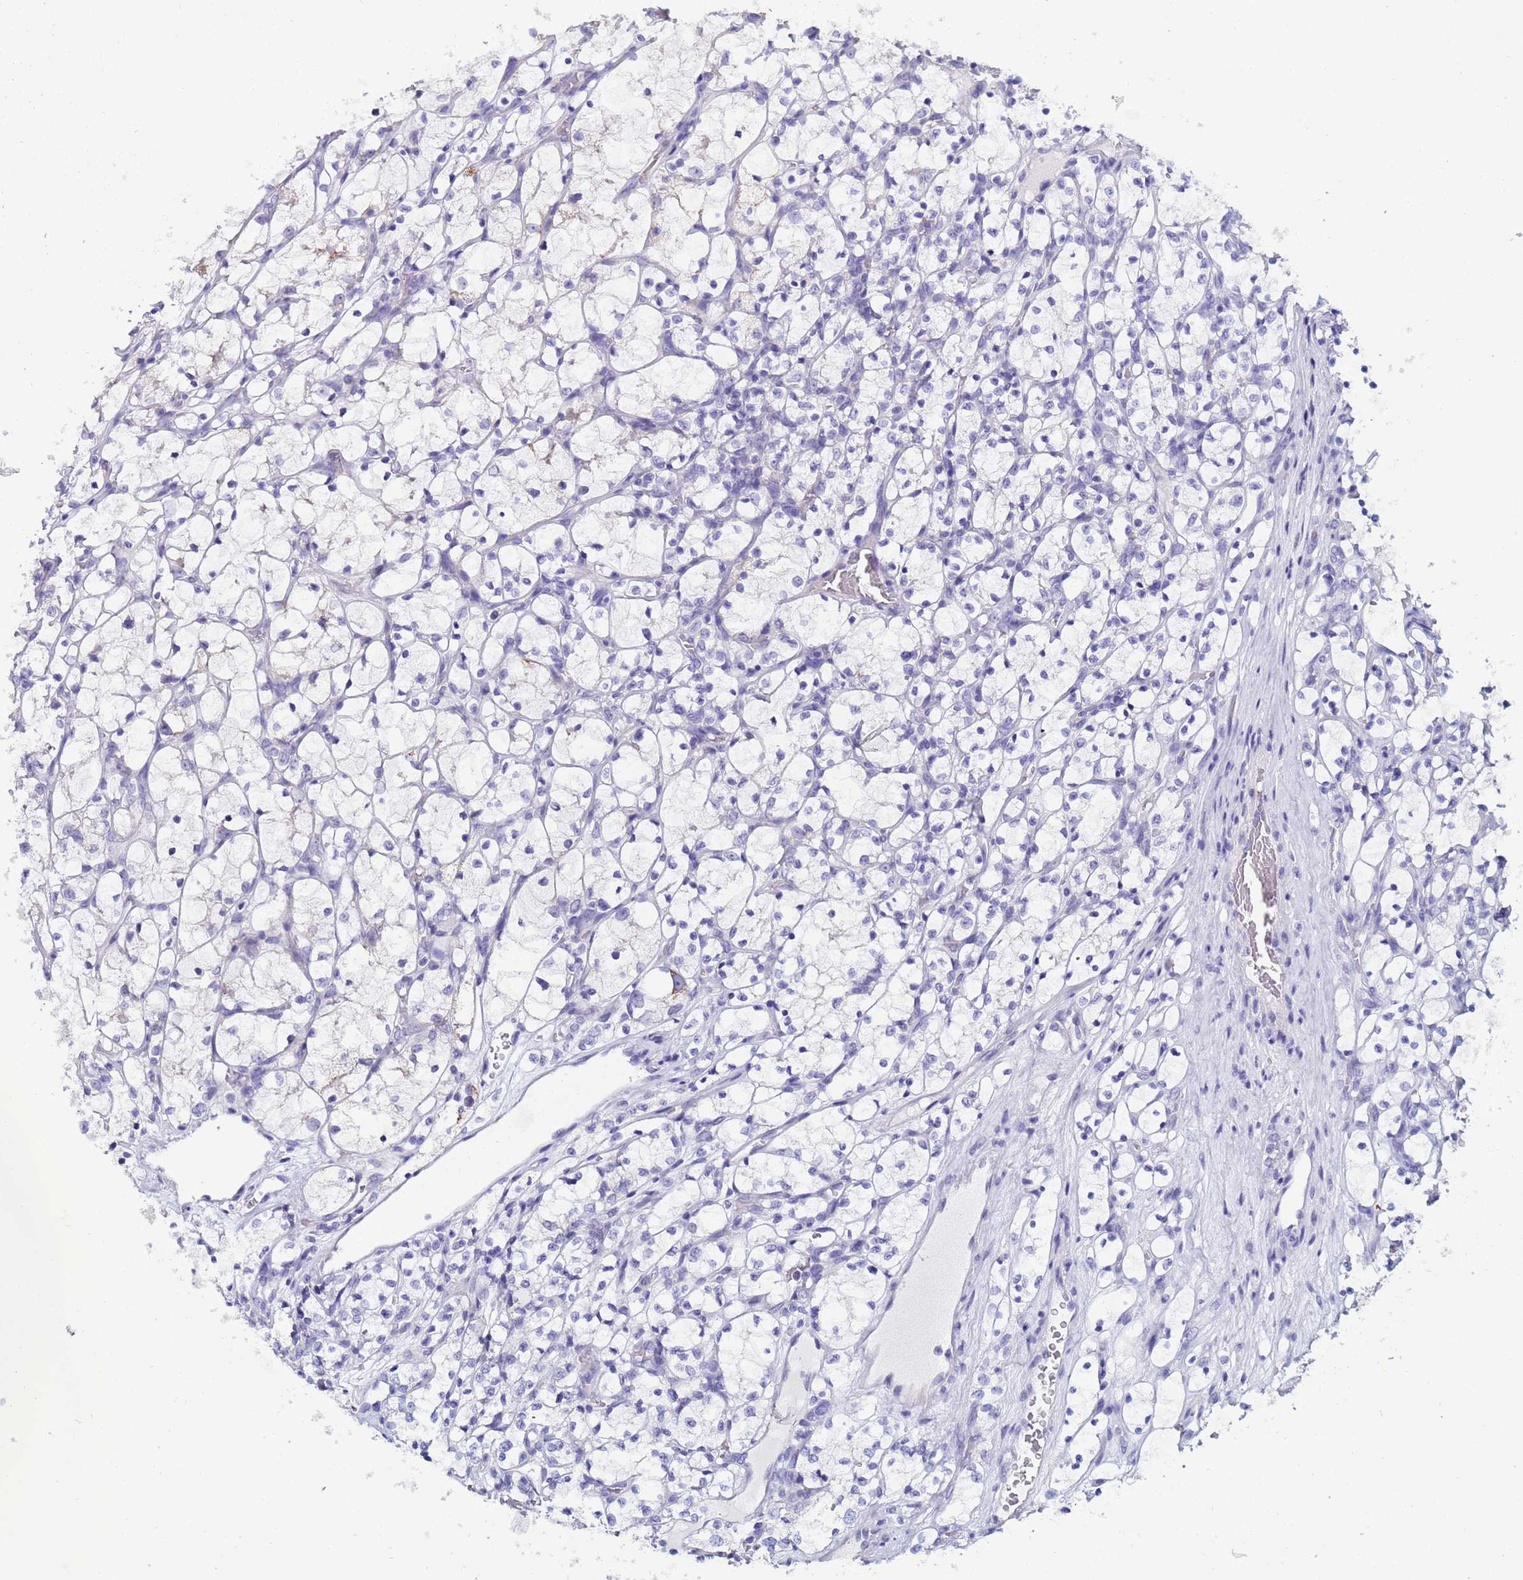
{"staining": {"intensity": "negative", "quantity": "none", "location": "none"}, "tissue": "renal cancer", "cell_type": "Tumor cells", "image_type": "cancer", "snomed": [{"axis": "morphology", "description": "Adenocarcinoma, NOS"}, {"axis": "topography", "description": "Kidney"}], "caption": "Adenocarcinoma (renal) stained for a protein using immunohistochemistry shows no expression tumor cells.", "gene": "CLHC1", "patient": {"sex": "female", "age": 69}}